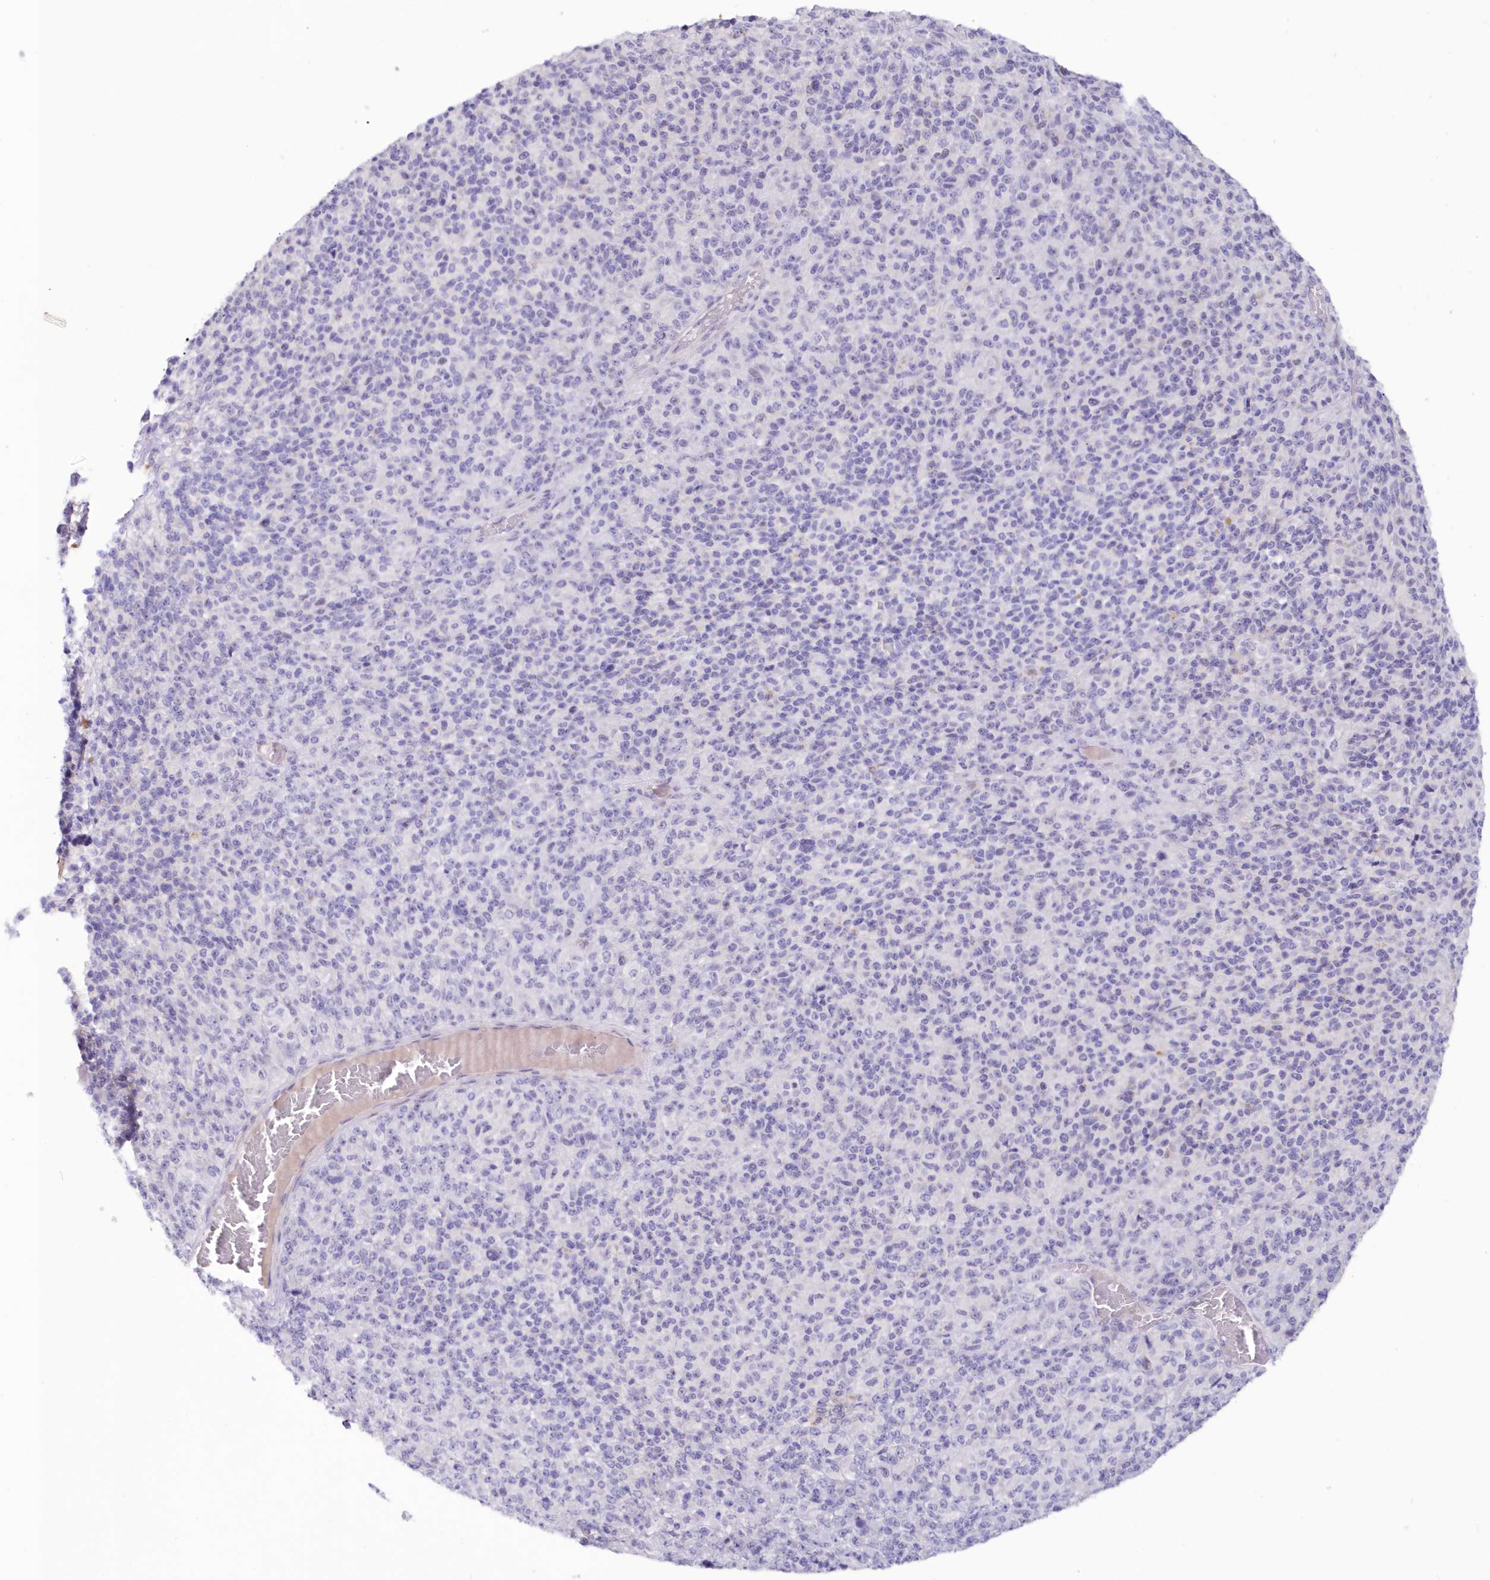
{"staining": {"intensity": "negative", "quantity": "none", "location": "none"}, "tissue": "melanoma", "cell_type": "Tumor cells", "image_type": "cancer", "snomed": [{"axis": "morphology", "description": "Malignant melanoma, Metastatic site"}, {"axis": "topography", "description": "Brain"}], "caption": "DAB immunohistochemical staining of human malignant melanoma (metastatic site) demonstrates no significant expression in tumor cells.", "gene": "SNED1", "patient": {"sex": "female", "age": 56}}